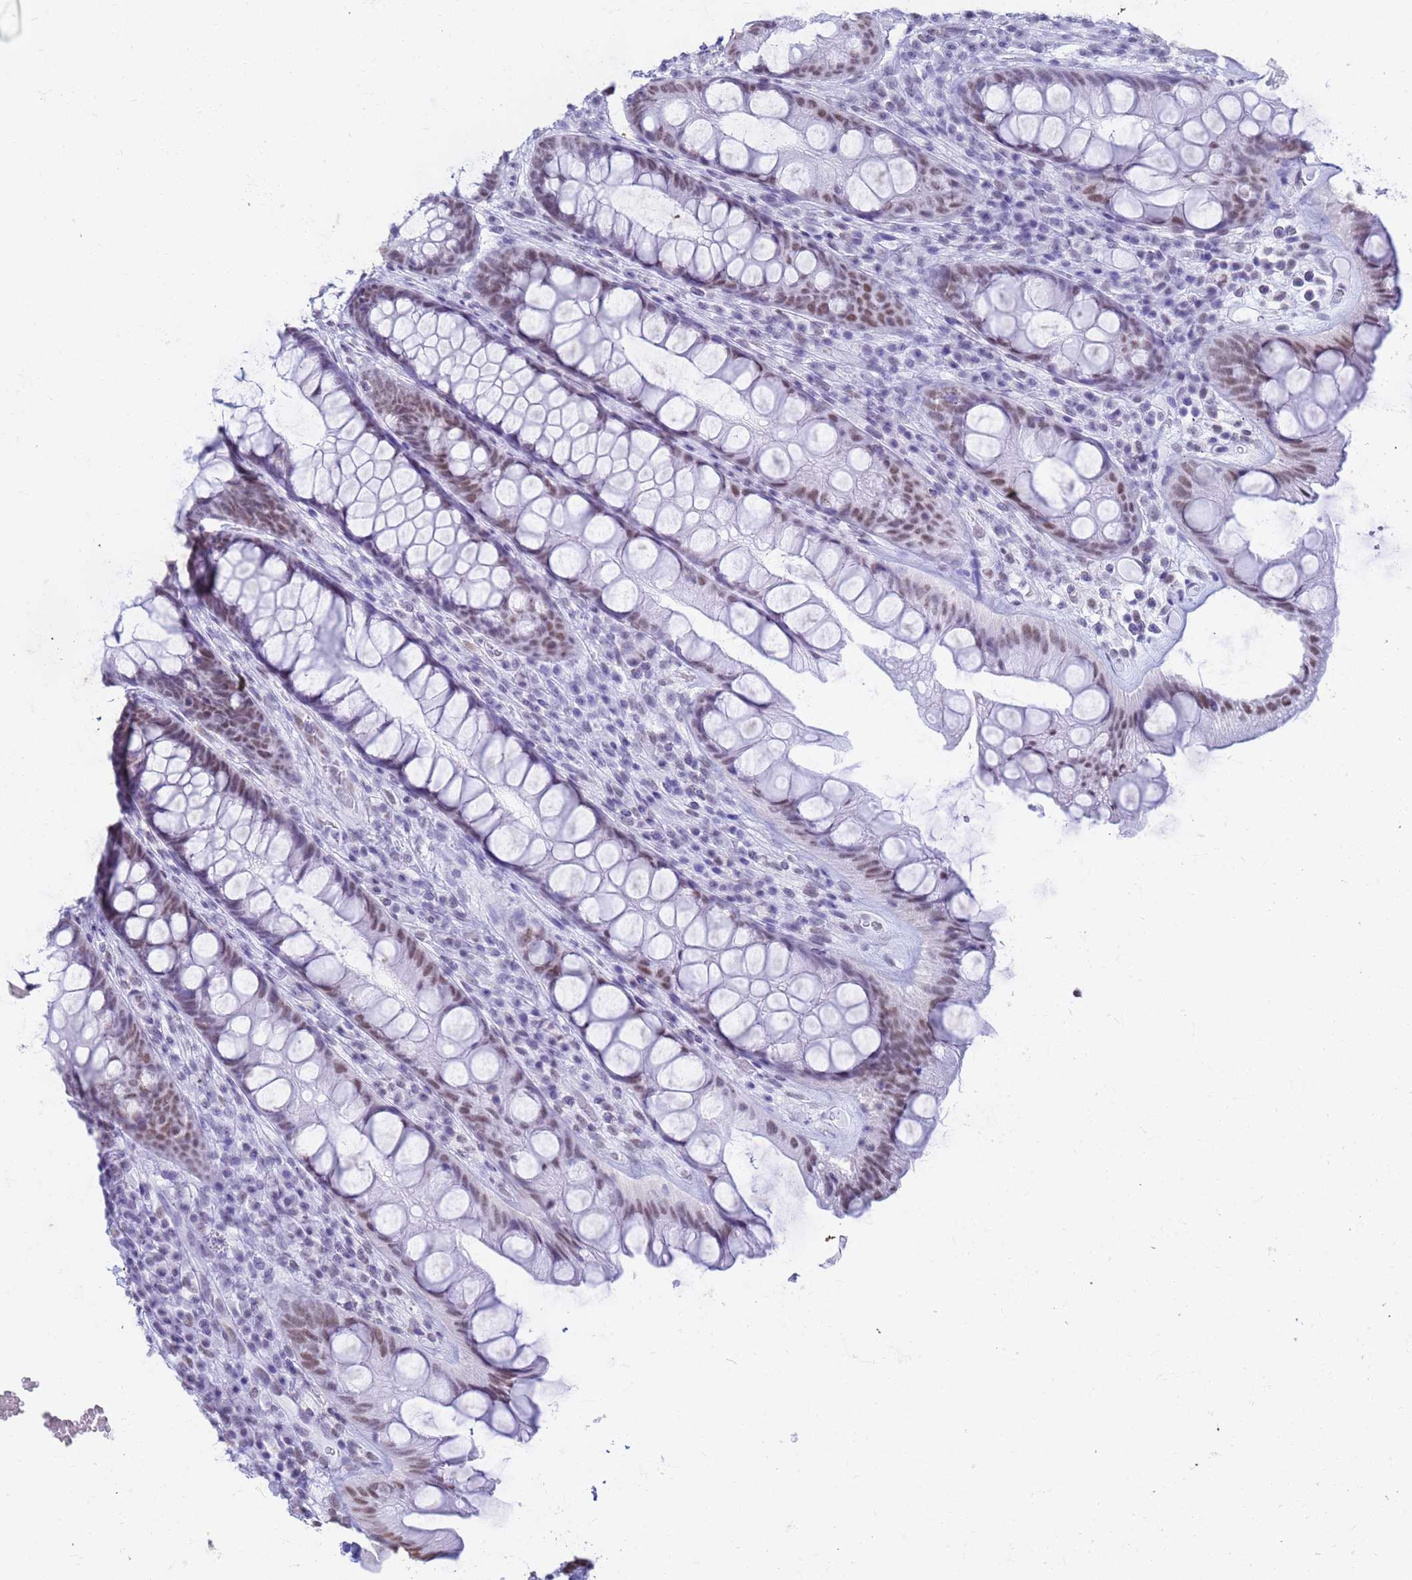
{"staining": {"intensity": "moderate", "quantity": ">75%", "location": "nuclear"}, "tissue": "rectum", "cell_type": "Glandular cells", "image_type": "normal", "snomed": [{"axis": "morphology", "description": "Normal tissue, NOS"}, {"axis": "topography", "description": "Rectum"}], "caption": "Brown immunohistochemical staining in normal human rectum displays moderate nuclear positivity in about >75% of glandular cells. (DAB IHC, brown staining for protein, blue staining for nuclei).", "gene": "FAM170B", "patient": {"sex": "male", "age": 74}}